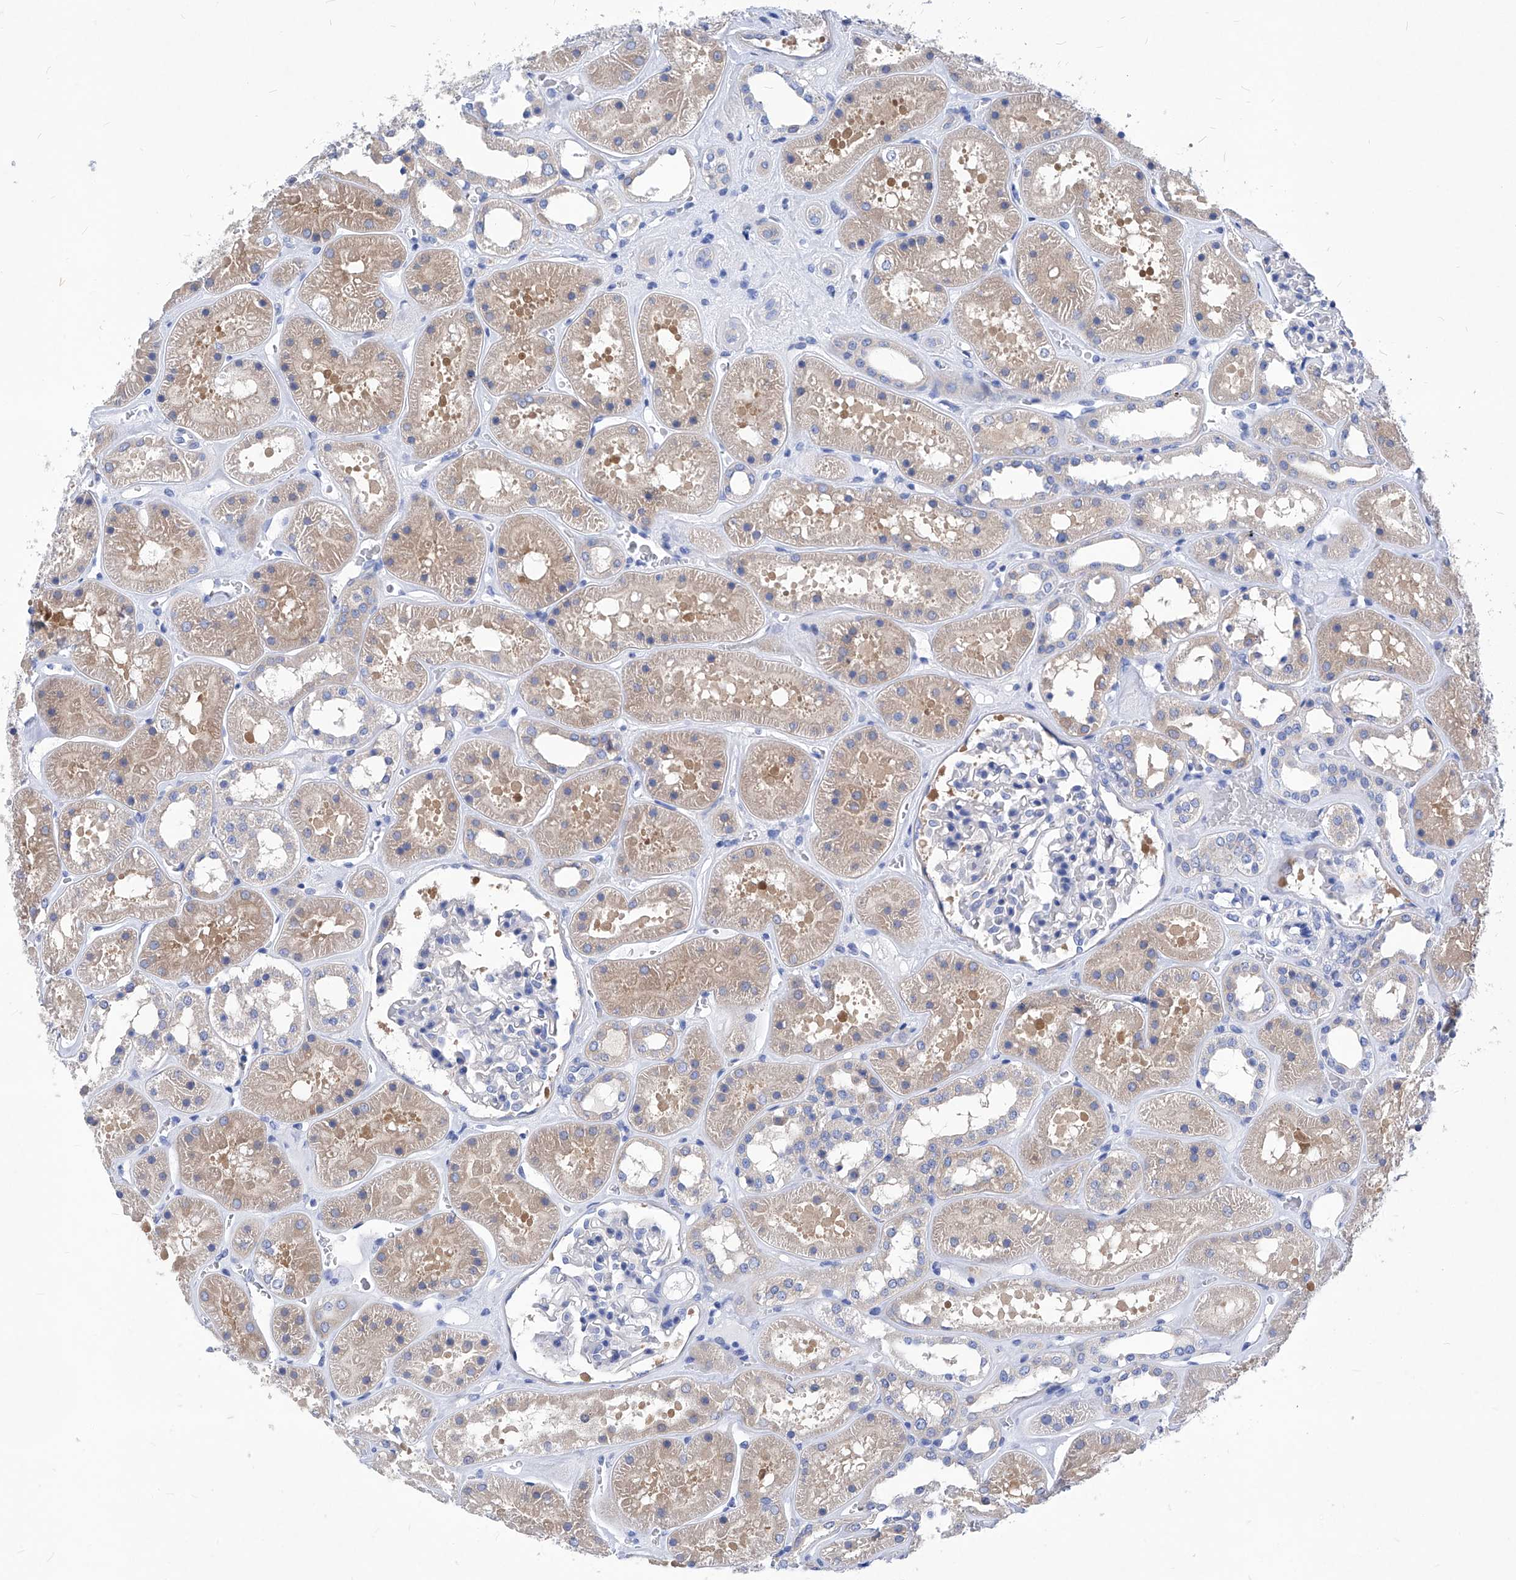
{"staining": {"intensity": "negative", "quantity": "none", "location": "none"}, "tissue": "kidney", "cell_type": "Cells in glomeruli", "image_type": "normal", "snomed": [{"axis": "morphology", "description": "Normal tissue, NOS"}, {"axis": "topography", "description": "Kidney"}], "caption": "An immunohistochemistry (IHC) micrograph of benign kidney is shown. There is no staining in cells in glomeruli of kidney. (DAB immunohistochemistry (IHC) with hematoxylin counter stain).", "gene": "XPNPEP1", "patient": {"sex": "female", "age": 41}}